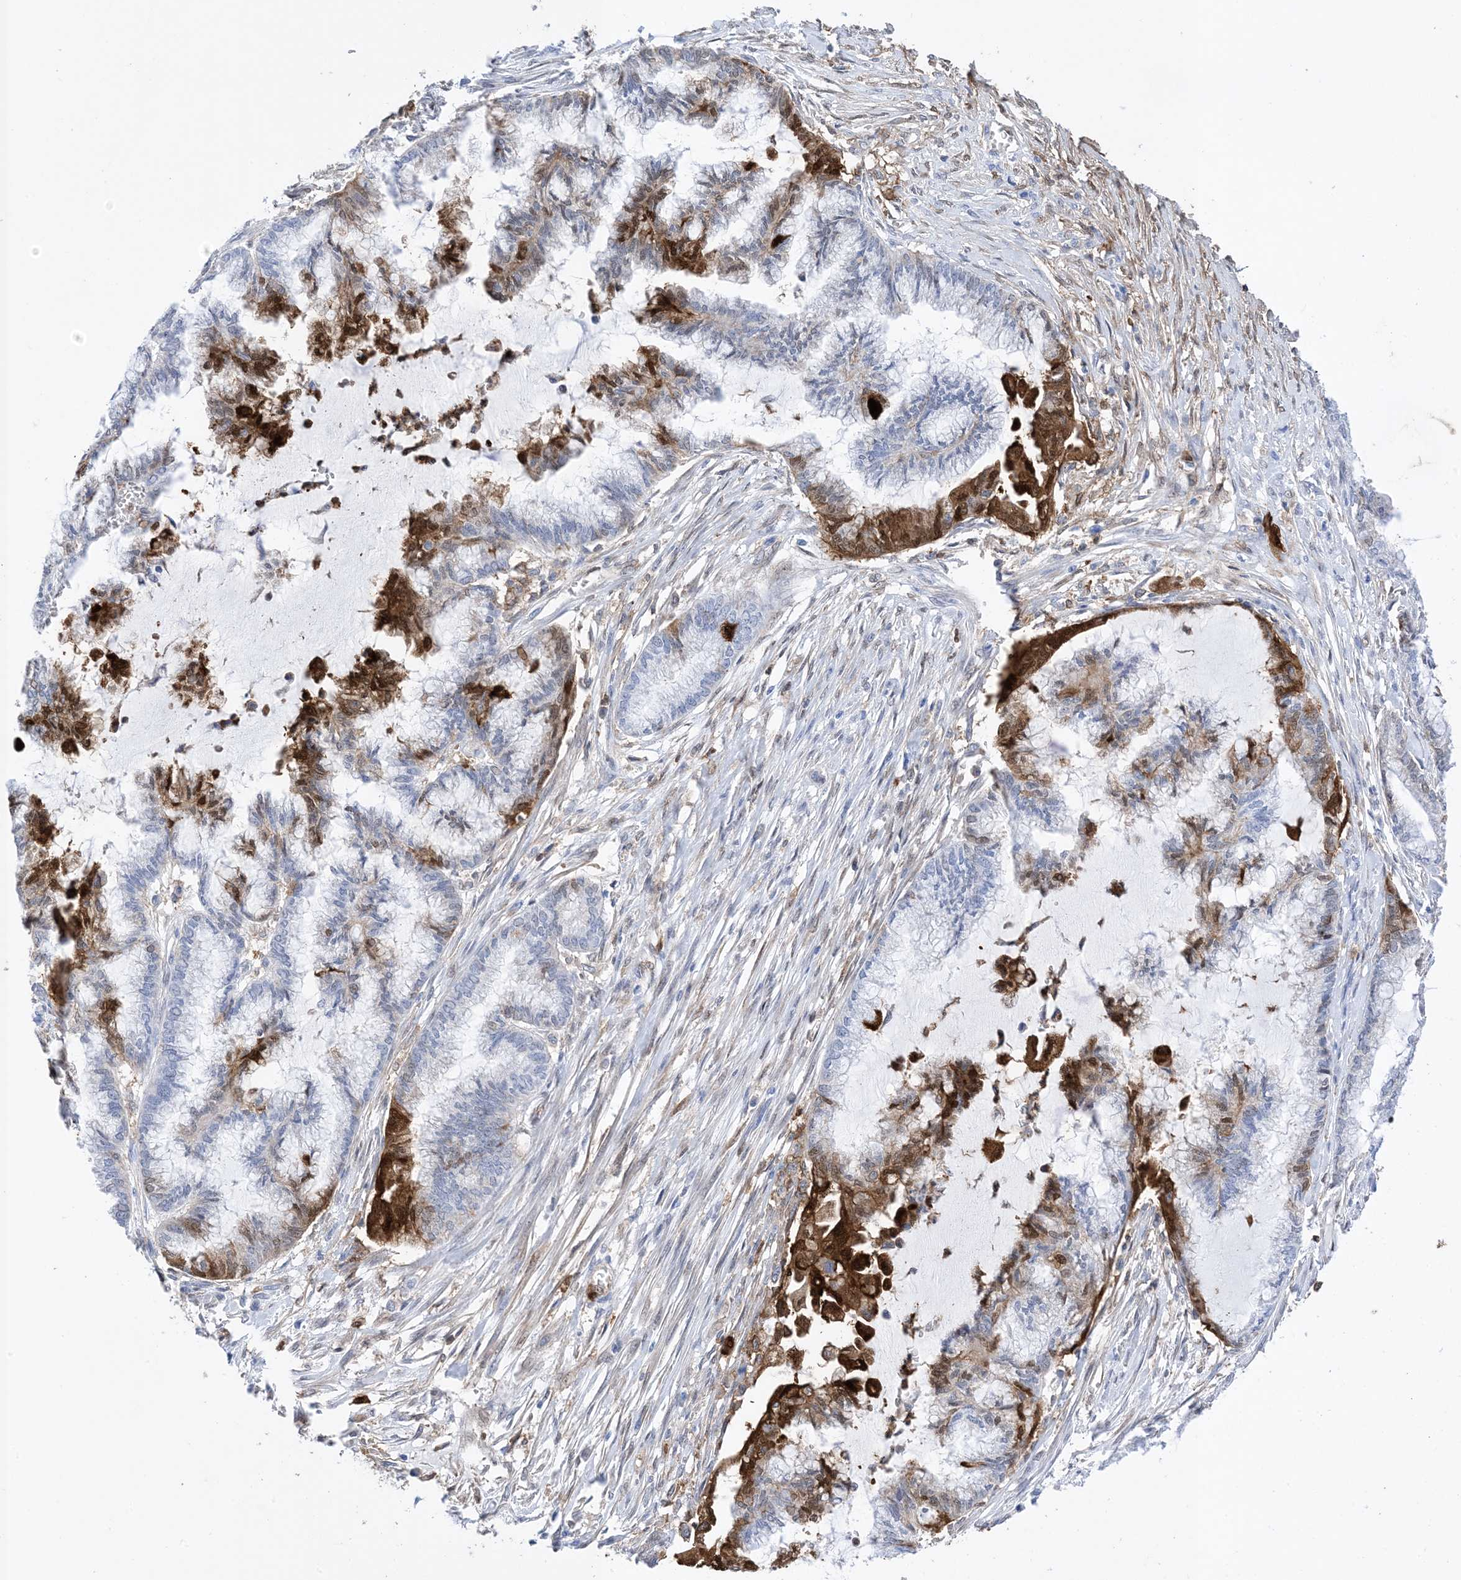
{"staining": {"intensity": "strong", "quantity": "<25%", "location": "cytoplasmic/membranous,nuclear"}, "tissue": "endometrial cancer", "cell_type": "Tumor cells", "image_type": "cancer", "snomed": [{"axis": "morphology", "description": "Adenocarcinoma, NOS"}, {"axis": "topography", "description": "Endometrium"}], "caption": "Strong cytoplasmic/membranous and nuclear protein expression is identified in approximately <25% of tumor cells in endometrial cancer.", "gene": "ANXA1", "patient": {"sex": "female", "age": 86}}